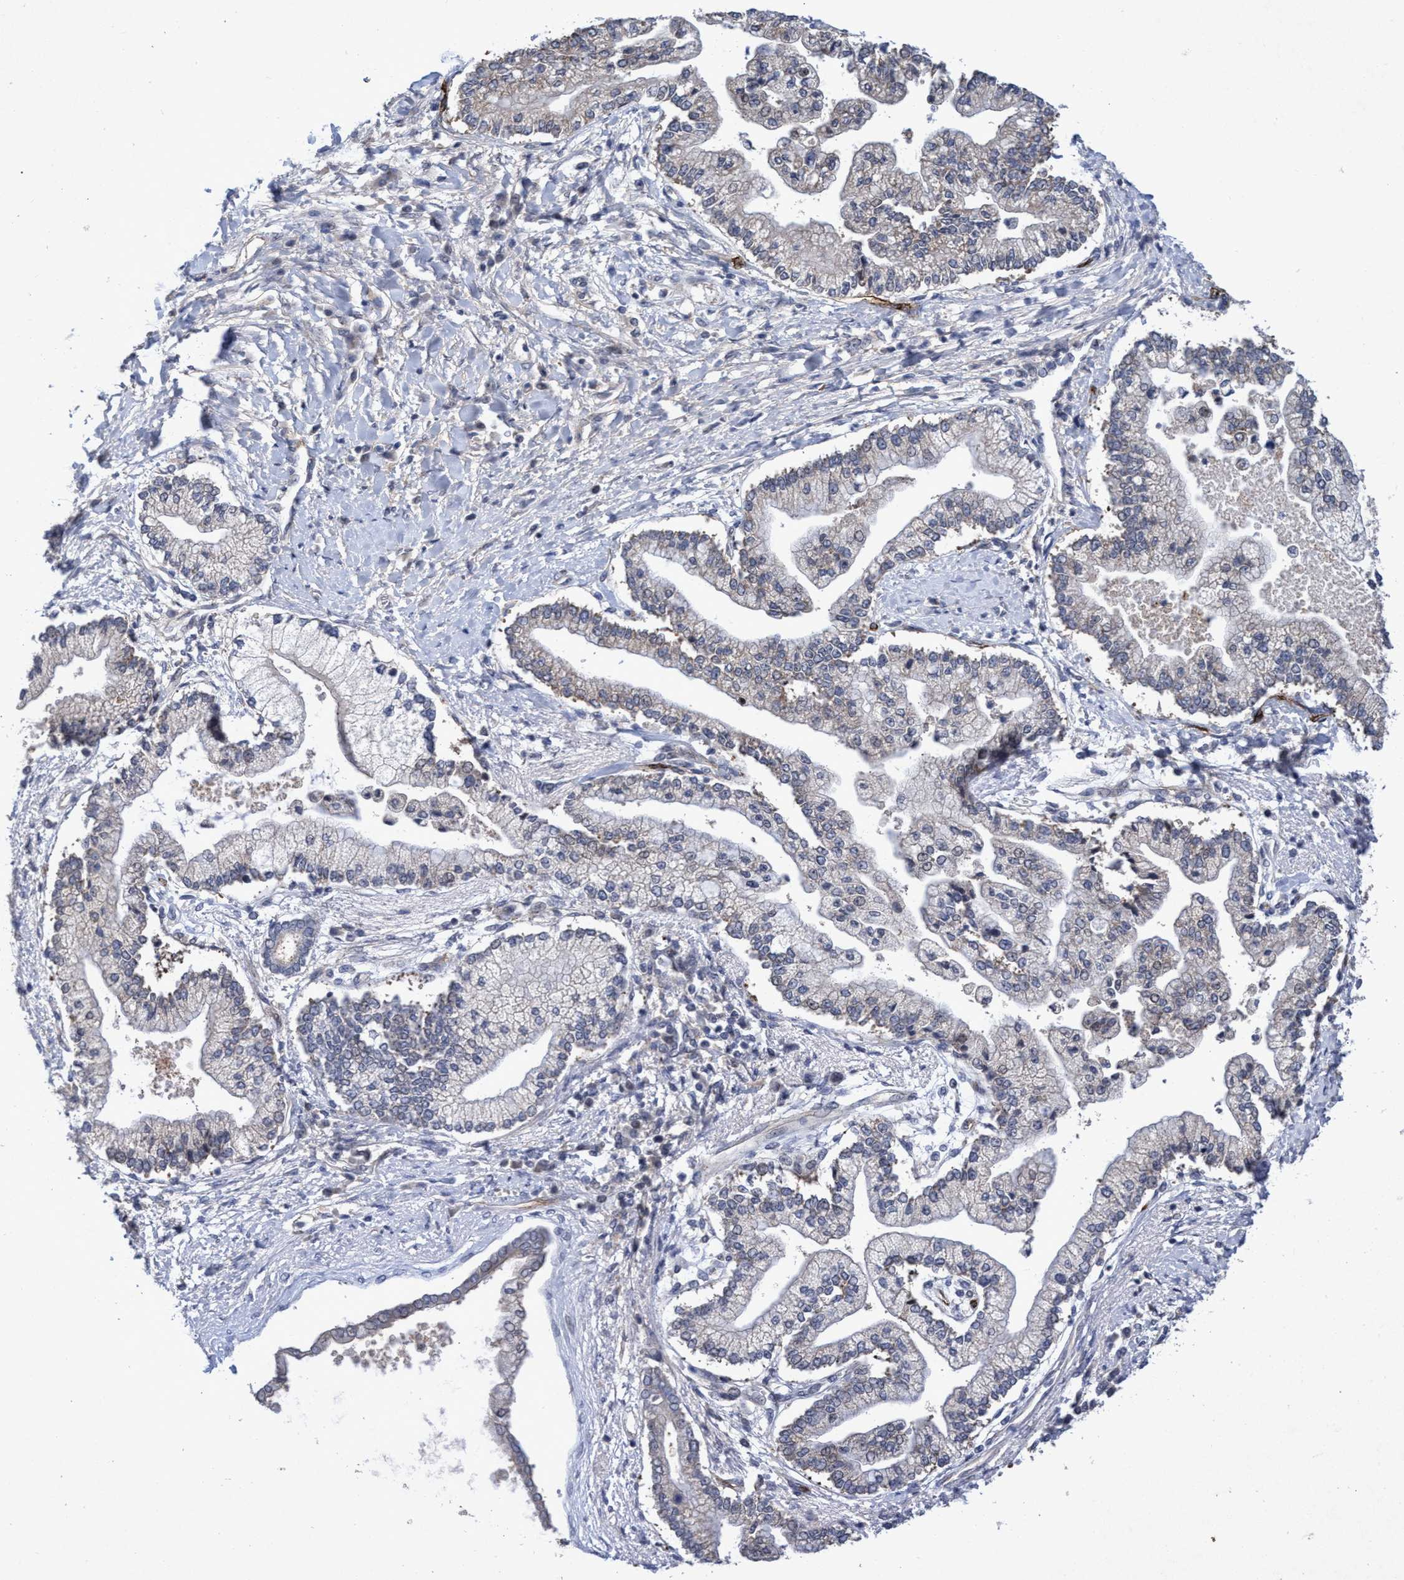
{"staining": {"intensity": "negative", "quantity": "none", "location": "none"}, "tissue": "liver cancer", "cell_type": "Tumor cells", "image_type": "cancer", "snomed": [{"axis": "morphology", "description": "Cholangiocarcinoma"}, {"axis": "topography", "description": "Liver"}], "caption": "Image shows no protein positivity in tumor cells of liver cholangiocarcinoma tissue. (Immunohistochemistry (ihc), brightfield microscopy, high magnification).", "gene": "ZNF750", "patient": {"sex": "male", "age": 50}}